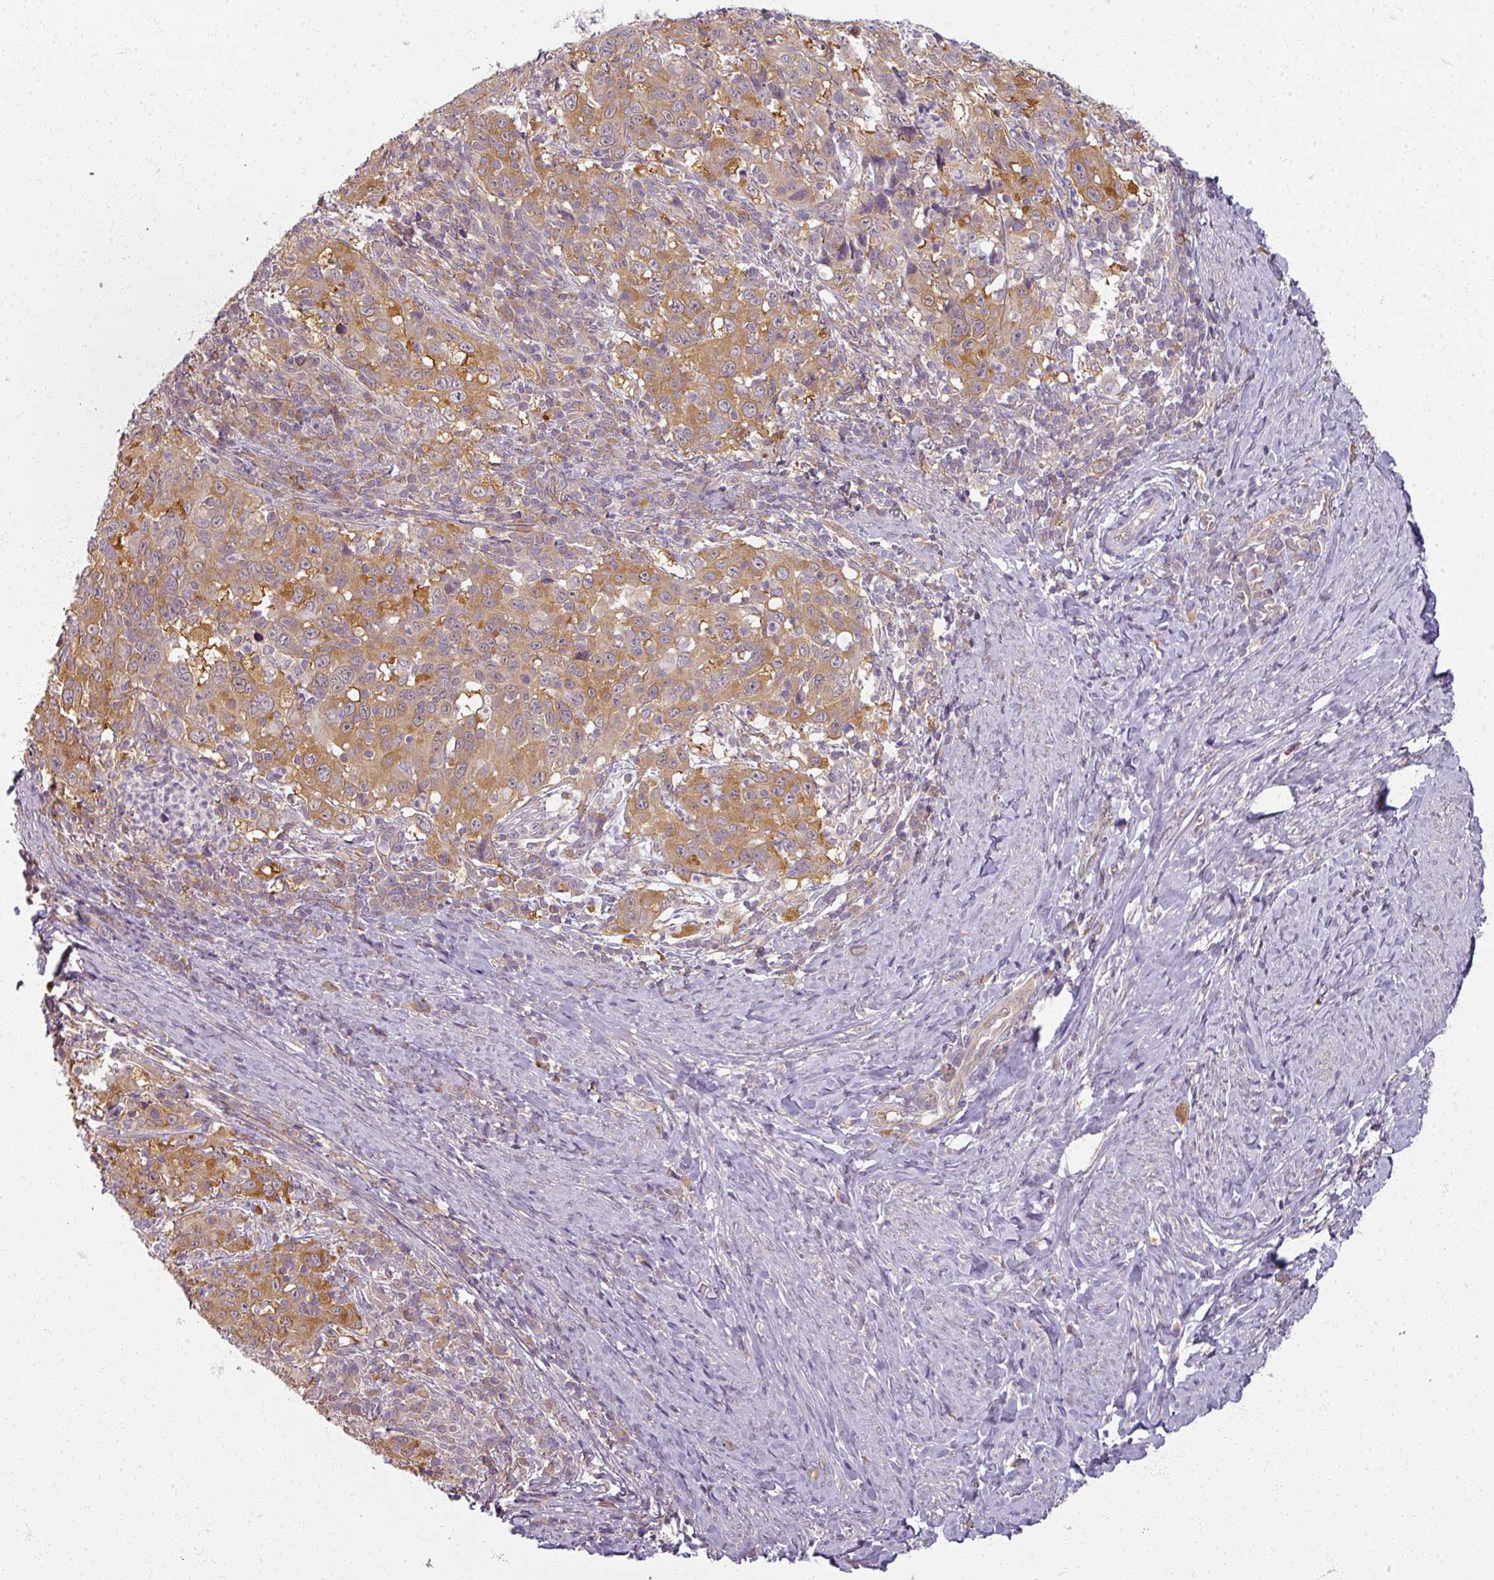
{"staining": {"intensity": "moderate", "quantity": "25%-75%", "location": "cytoplasmic/membranous"}, "tissue": "cervical cancer", "cell_type": "Tumor cells", "image_type": "cancer", "snomed": [{"axis": "morphology", "description": "Squamous cell carcinoma, NOS"}, {"axis": "topography", "description": "Cervix"}], "caption": "There is medium levels of moderate cytoplasmic/membranous staining in tumor cells of cervical squamous cell carcinoma, as demonstrated by immunohistochemical staining (brown color).", "gene": "AGPAT4", "patient": {"sex": "female", "age": 46}}